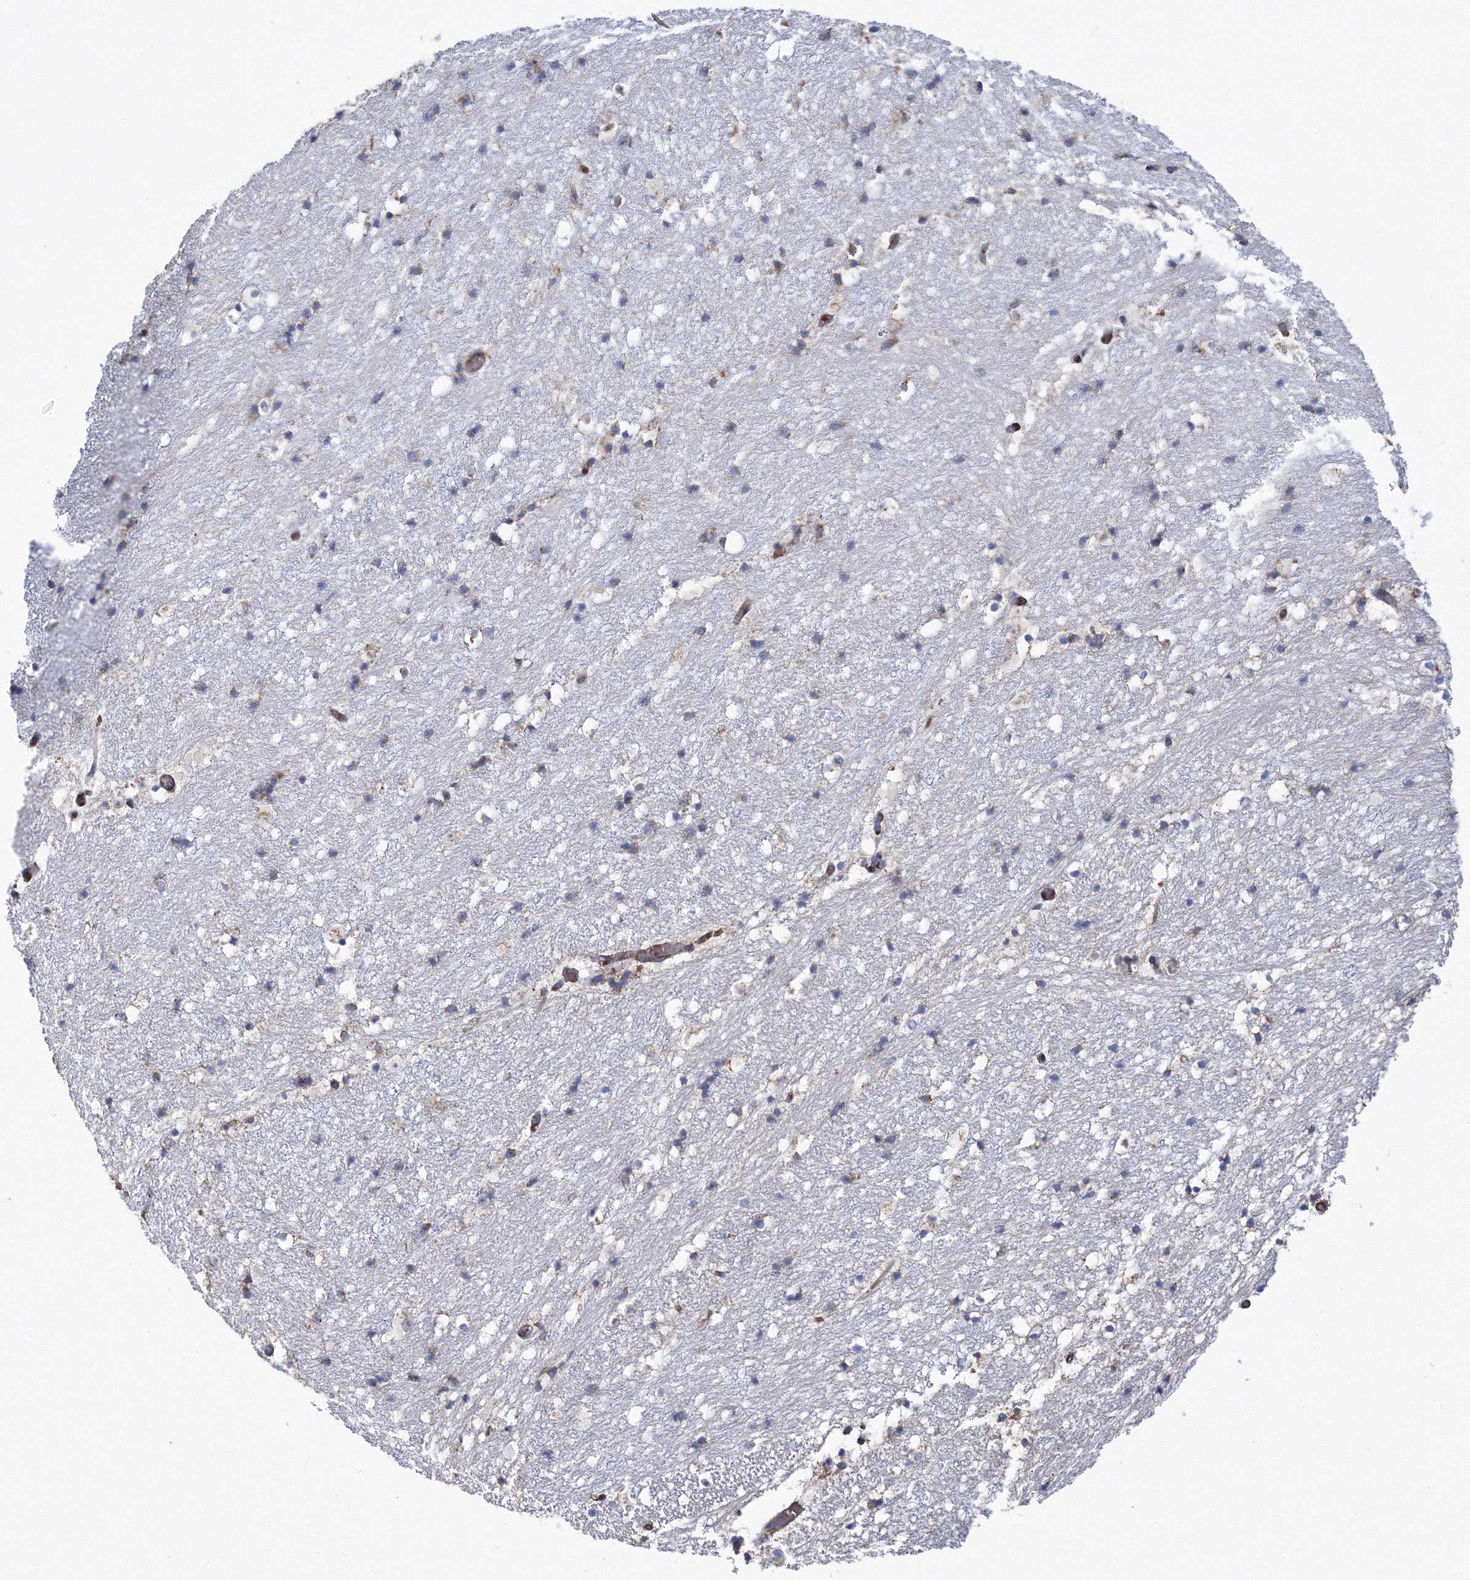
{"staining": {"intensity": "negative", "quantity": "none", "location": "none"}, "tissue": "hippocampus", "cell_type": "Glial cells", "image_type": "normal", "snomed": [{"axis": "morphology", "description": "Normal tissue, NOS"}, {"axis": "topography", "description": "Hippocampus"}], "caption": "The immunohistochemistry image has no significant staining in glial cells of hippocampus.", "gene": "VPS8", "patient": {"sex": "female", "age": 52}}